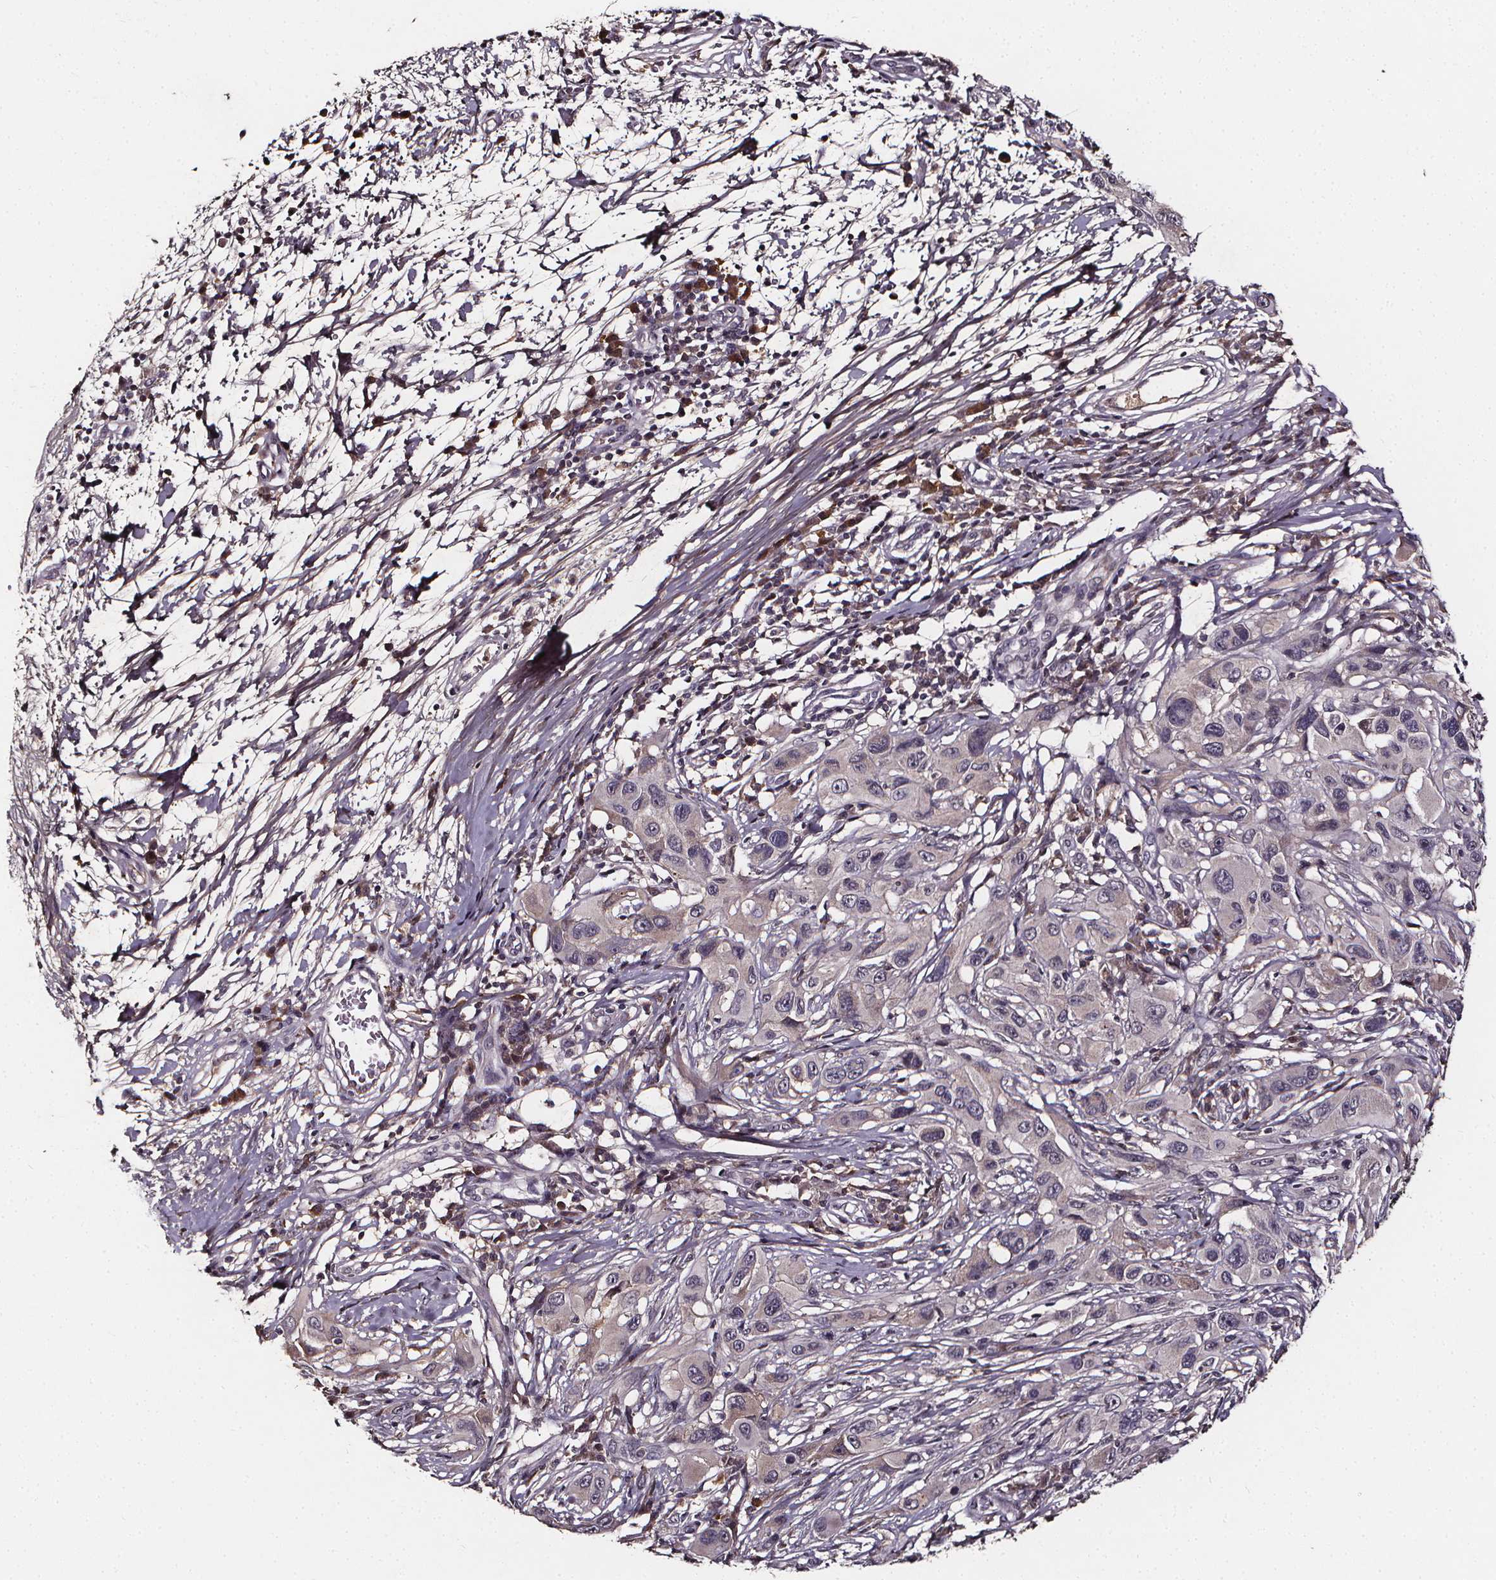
{"staining": {"intensity": "negative", "quantity": "none", "location": "none"}, "tissue": "melanoma", "cell_type": "Tumor cells", "image_type": "cancer", "snomed": [{"axis": "morphology", "description": "Malignant melanoma, NOS"}, {"axis": "topography", "description": "Skin"}], "caption": "Human melanoma stained for a protein using IHC reveals no positivity in tumor cells.", "gene": "SPAG8", "patient": {"sex": "male", "age": 53}}